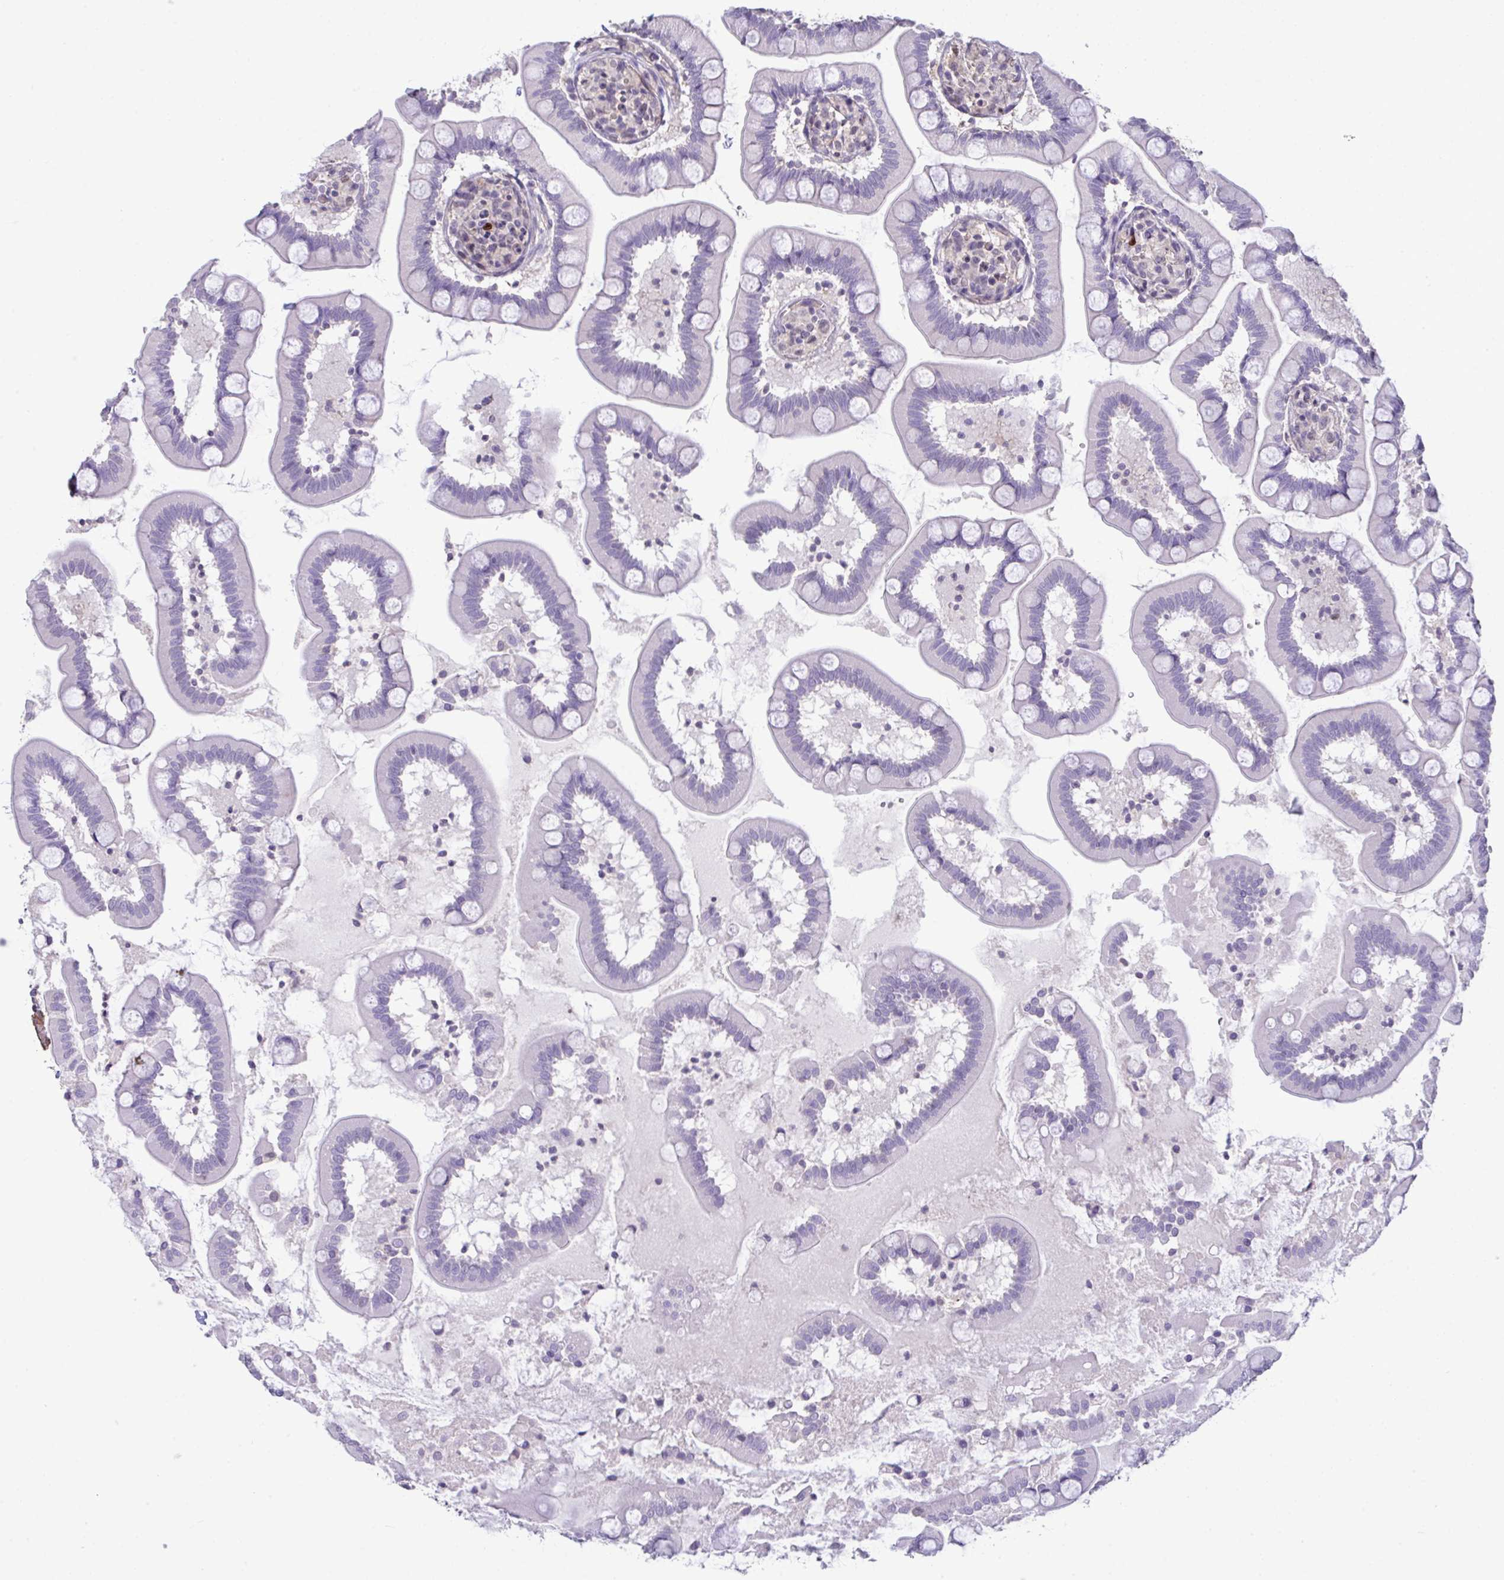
{"staining": {"intensity": "negative", "quantity": "none", "location": "none"}, "tissue": "small intestine", "cell_type": "Glandular cells", "image_type": "normal", "snomed": [{"axis": "morphology", "description": "Normal tissue, NOS"}, {"axis": "topography", "description": "Small intestine"}], "caption": "DAB immunohistochemical staining of benign human small intestine exhibits no significant positivity in glandular cells.", "gene": "SETD7", "patient": {"sex": "female", "age": 64}}